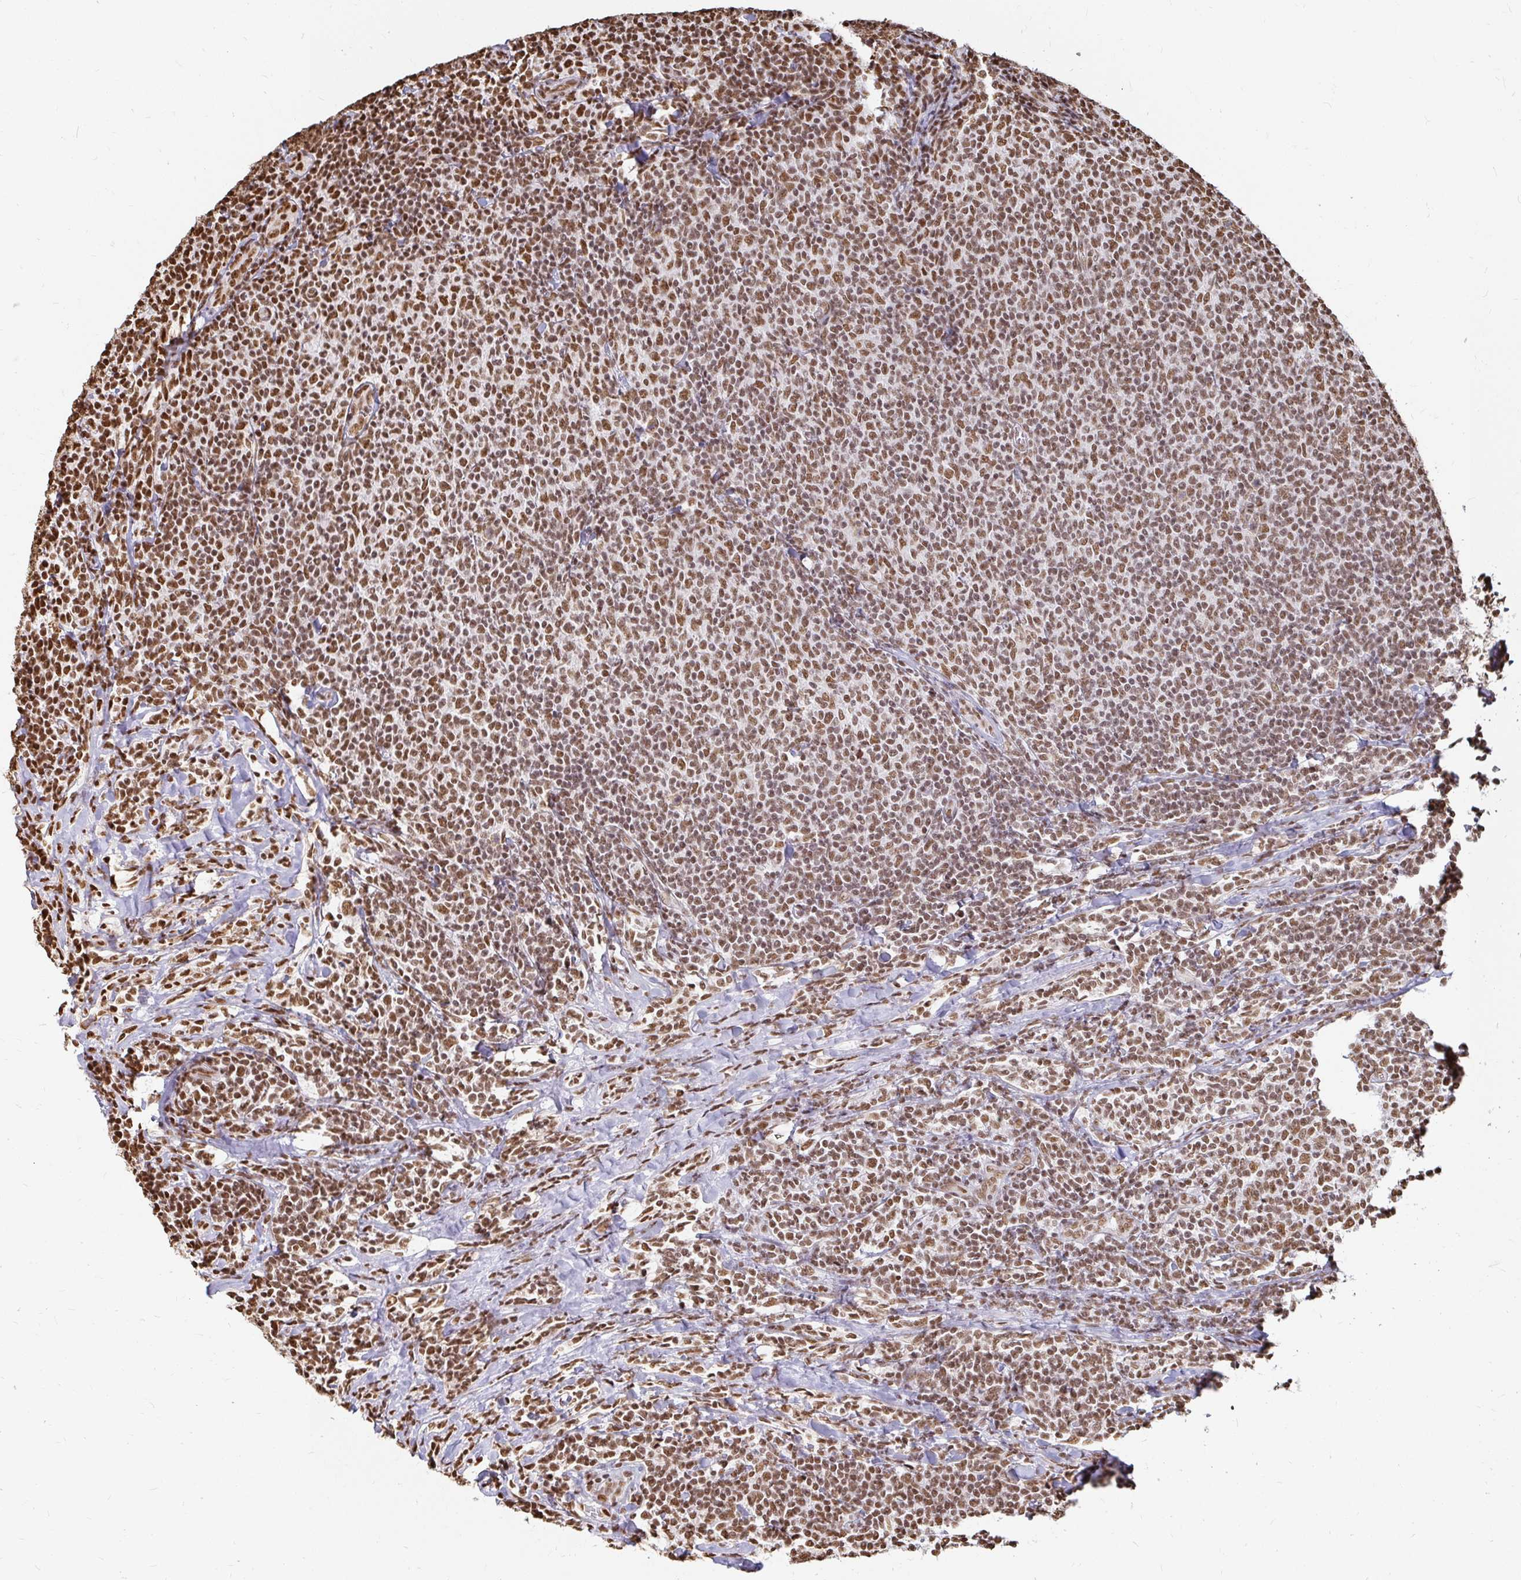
{"staining": {"intensity": "moderate", "quantity": ">75%", "location": "nuclear"}, "tissue": "lymphoma", "cell_type": "Tumor cells", "image_type": "cancer", "snomed": [{"axis": "morphology", "description": "Malignant lymphoma, non-Hodgkin's type, Low grade"}, {"axis": "topography", "description": "Lymph node"}], "caption": "A histopathology image showing moderate nuclear positivity in approximately >75% of tumor cells in lymphoma, as visualized by brown immunohistochemical staining.", "gene": "HNRNPU", "patient": {"sex": "male", "age": 52}}